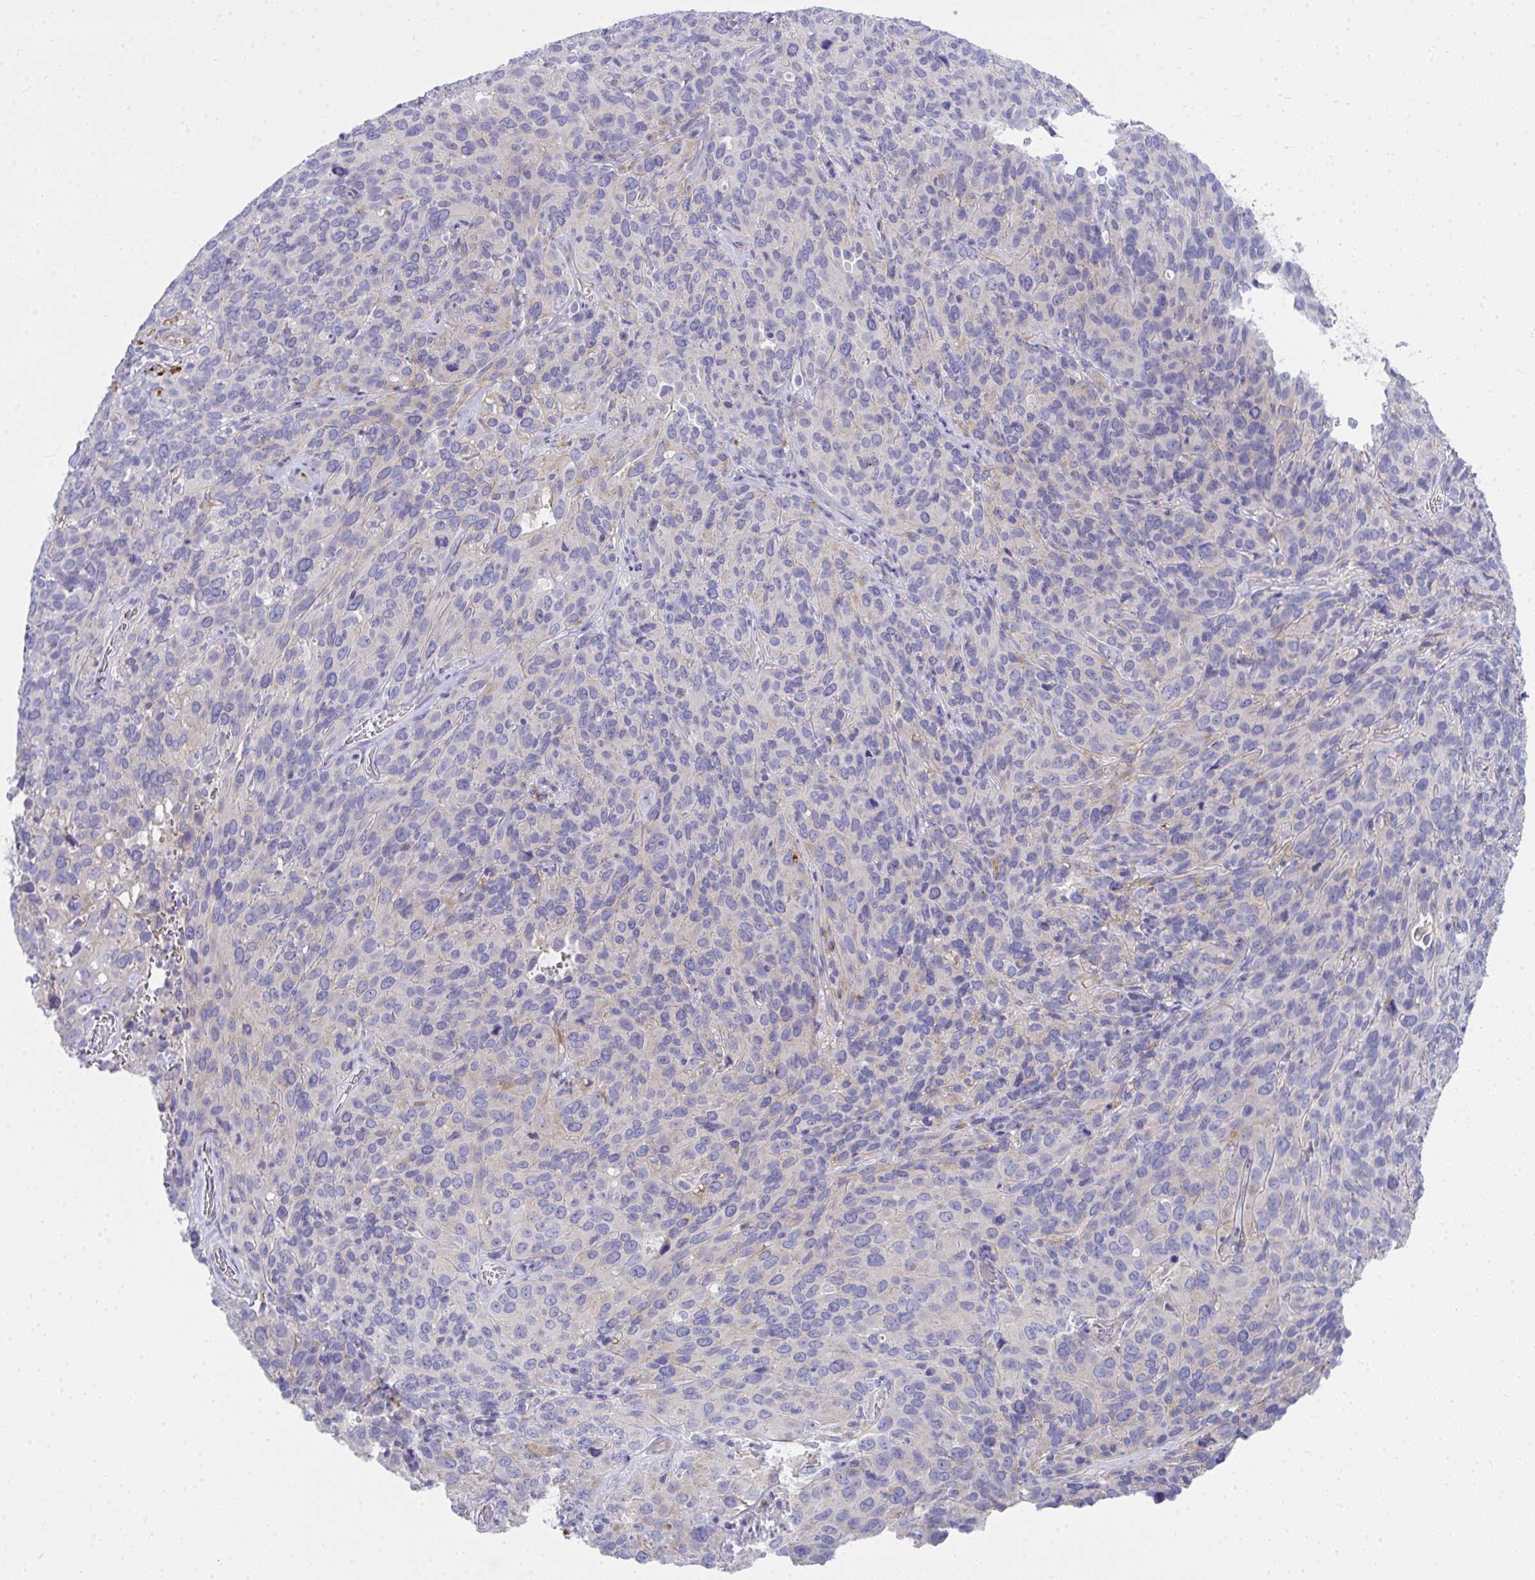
{"staining": {"intensity": "negative", "quantity": "none", "location": "none"}, "tissue": "cervical cancer", "cell_type": "Tumor cells", "image_type": "cancer", "snomed": [{"axis": "morphology", "description": "Squamous cell carcinoma, NOS"}, {"axis": "topography", "description": "Cervix"}], "caption": "An IHC histopathology image of cervical cancer is shown. There is no staining in tumor cells of cervical cancer. (DAB (3,3'-diaminobenzidine) immunohistochemistry (IHC), high magnification).", "gene": "LRRC36", "patient": {"sex": "female", "age": 51}}